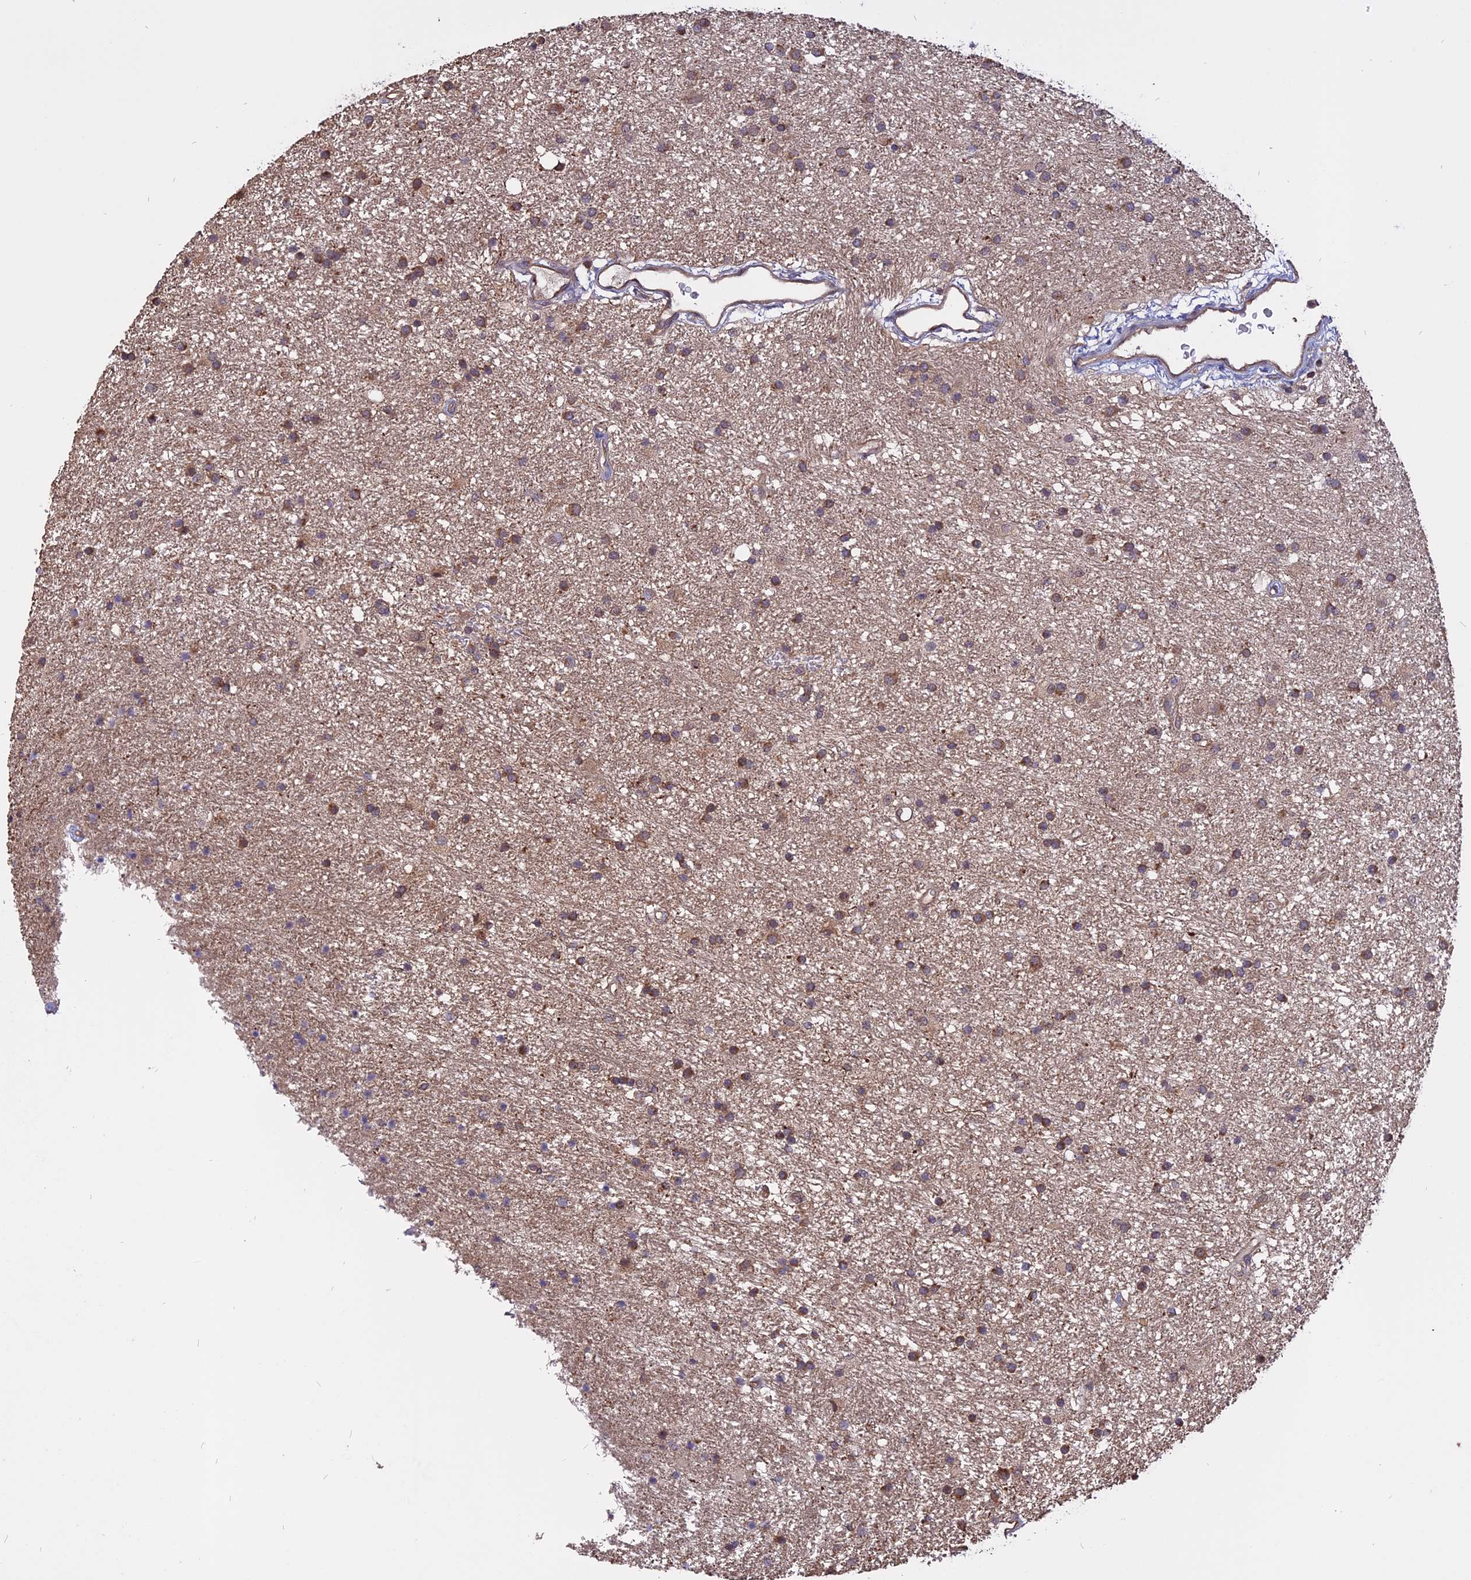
{"staining": {"intensity": "moderate", "quantity": "25%-75%", "location": "cytoplasmic/membranous"}, "tissue": "glioma", "cell_type": "Tumor cells", "image_type": "cancer", "snomed": [{"axis": "morphology", "description": "Glioma, malignant, High grade"}, {"axis": "topography", "description": "Brain"}], "caption": "There is medium levels of moderate cytoplasmic/membranous staining in tumor cells of malignant high-grade glioma, as demonstrated by immunohistochemical staining (brown color).", "gene": "CARMIL2", "patient": {"sex": "male", "age": 77}}